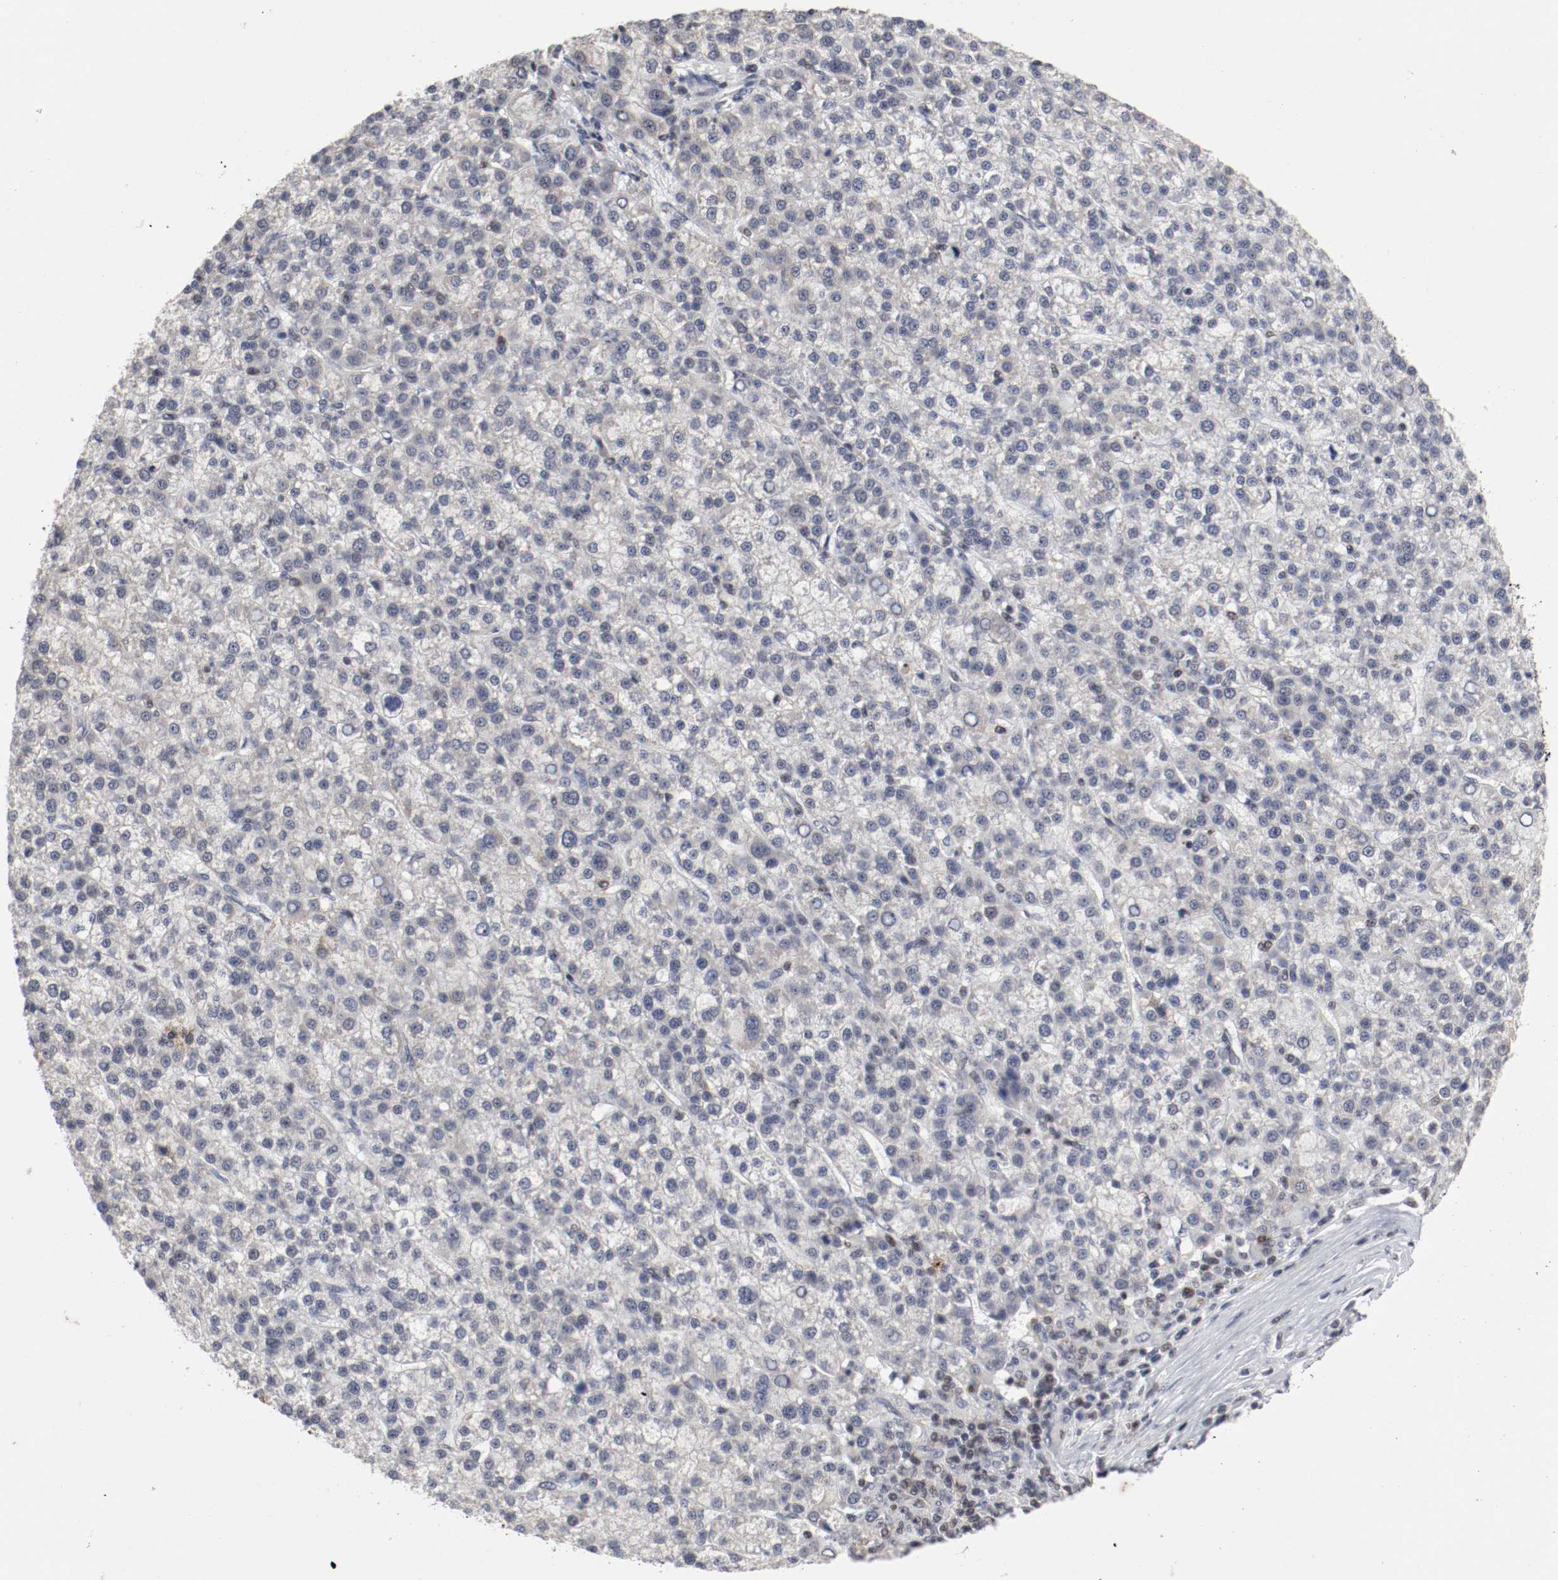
{"staining": {"intensity": "negative", "quantity": "none", "location": "none"}, "tissue": "liver cancer", "cell_type": "Tumor cells", "image_type": "cancer", "snomed": [{"axis": "morphology", "description": "Carcinoma, Hepatocellular, NOS"}, {"axis": "topography", "description": "Liver"}], "caption": "Tumor cells show no significant protein staining in liver hepatocellular carcinoma. Brightfield microscopy of immunohistochemistry (IHC) stained with DAB (brown) and hematoxylin (blue), captured at high magnification.", "gene": "JUND", "patient": {"sex": "female", "age": 58}}